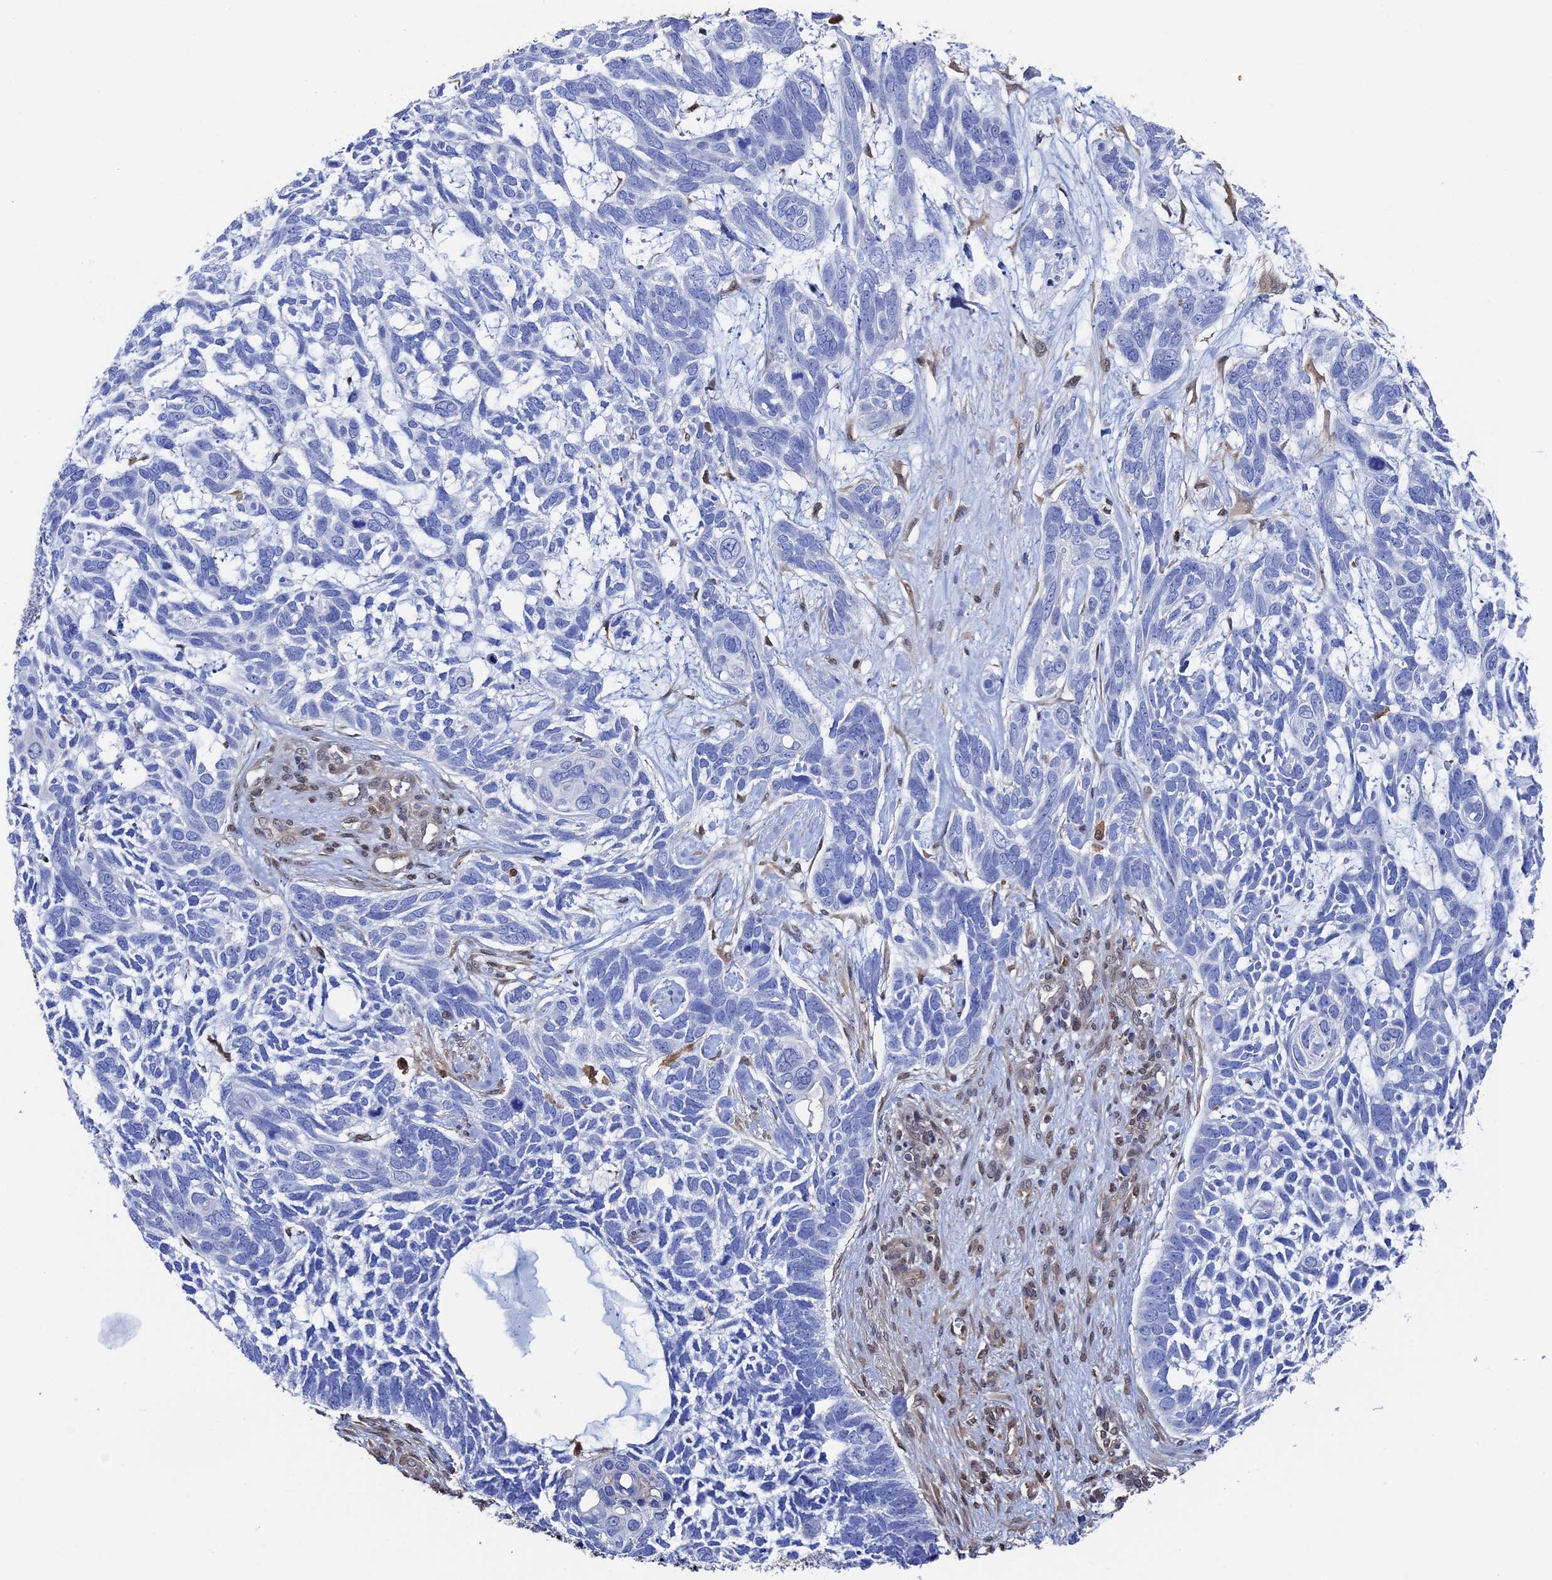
{"staining": {"intensity": "negative", "quantity": "none", "location": "none"}, "tissue": "skin cancer", "cell_type": "Tumor cells", "image_type": "cancer", "snomed": [{"axis": "morphology", "description": "Basal cell carcinoma"}, {"axis": "topography", "description": "Skin"}], "caption": "High magnification brightfield microscopy of basal cell carcinoma (skin) stained with DAB (3,3'-diaminobenzidine) (brown) and counterstained with hematoxylin (blue): tumor cells show no significant positivity.", "gene": "RNH1", "patient": {"sex": "male", "age": 88}}